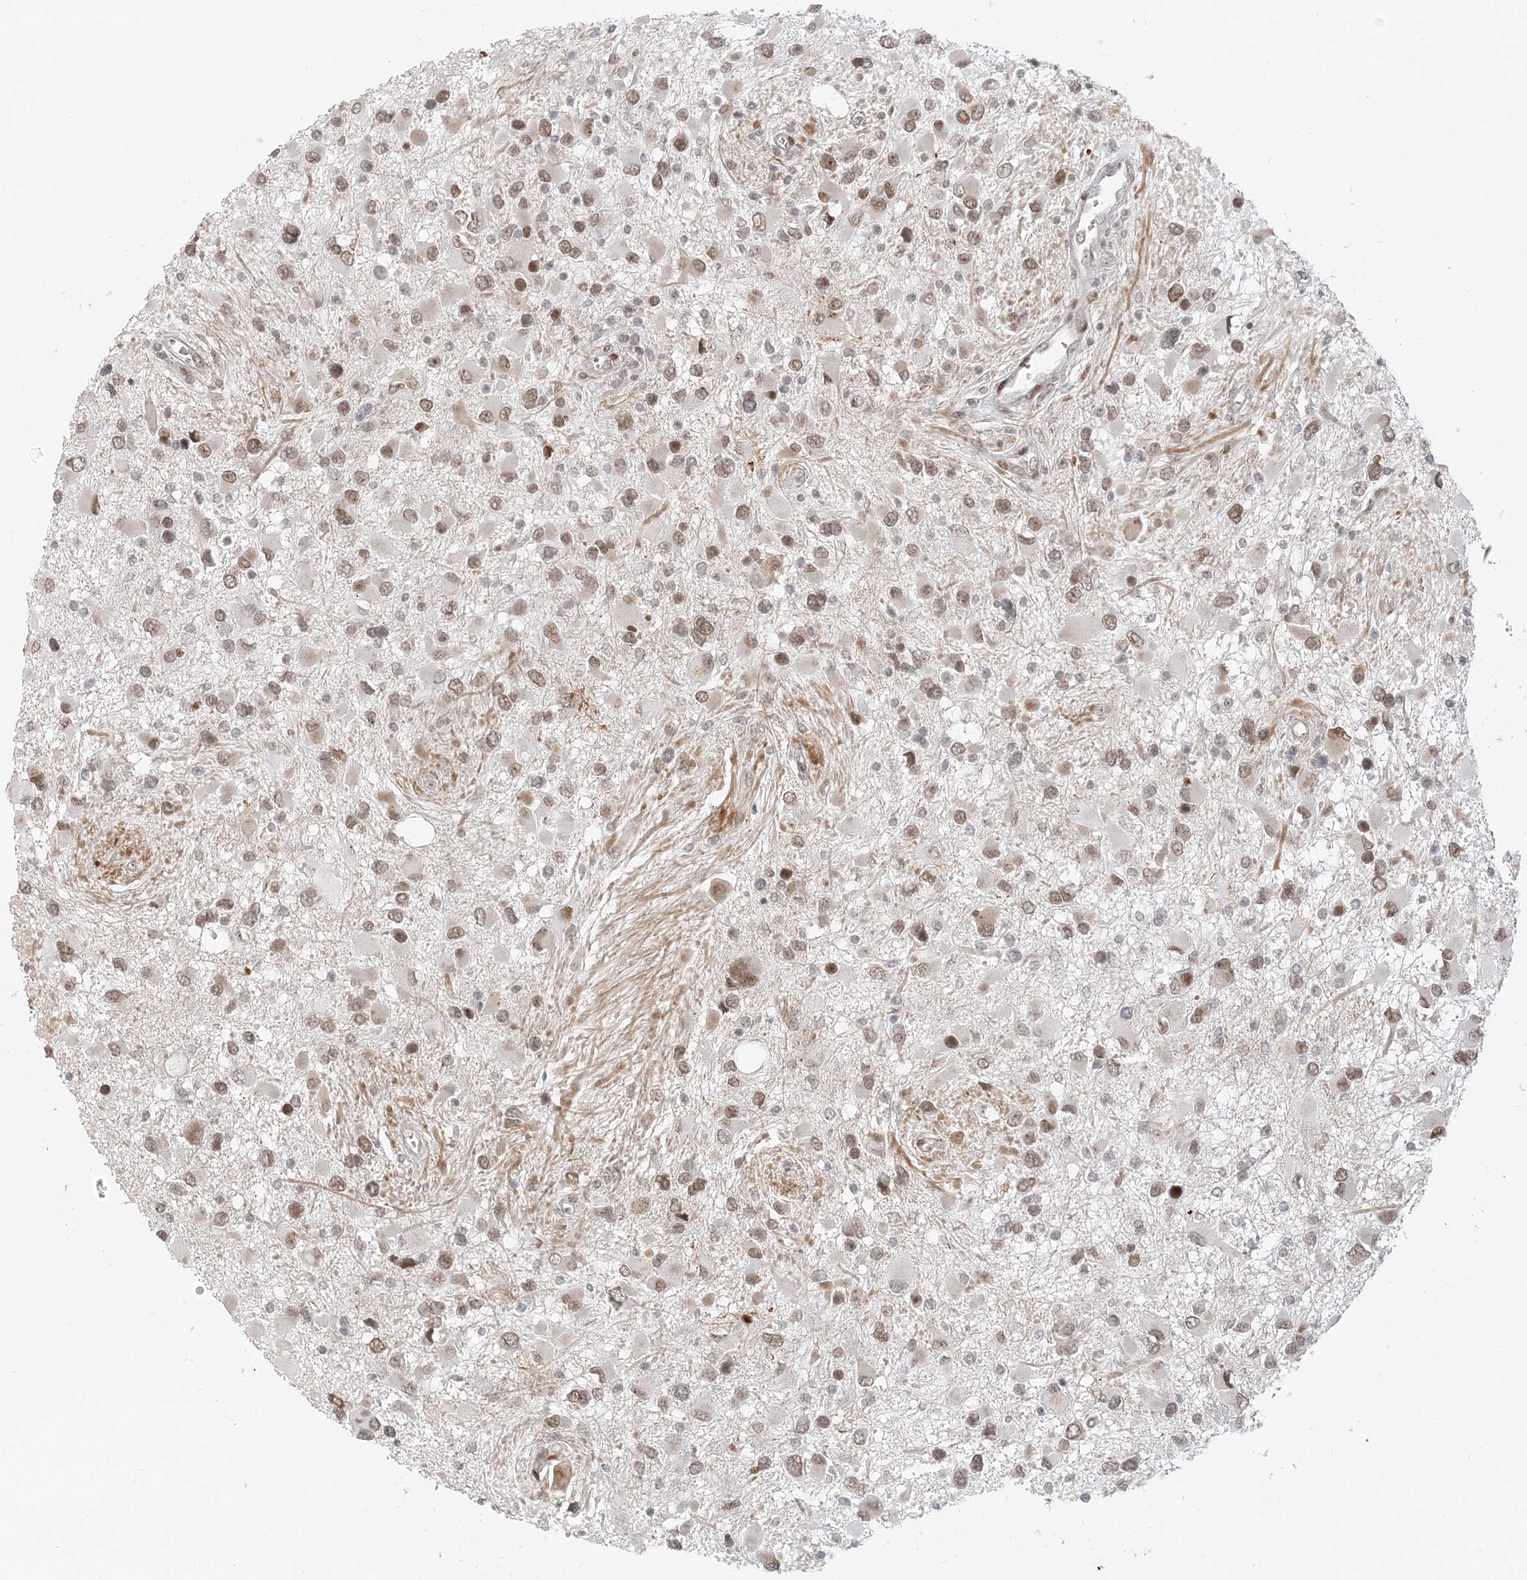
{"staining": {"intensity": "moderate", "quantity": ">75%", "location": "nuclear"}, "tissue": "glioma", "cell_type": "Tumor cells", "image_type": "cancer", "snomed": [{"axis": "morphology", "description": "Glioma, malignant, High grade"}, {"axis": "topography", "description": "Brain"}], "caption": "High-magnification brightfield microscopy of malignant glioma (high-grade) stained with DAB (brown) and counterstained with hematoxylin (blue). tumor cells exhibit moderate nuclear positivity is identified in about>75% of cells.", "gene": "BAZ1B", "patient": {"sex": "male", "age": 53}}